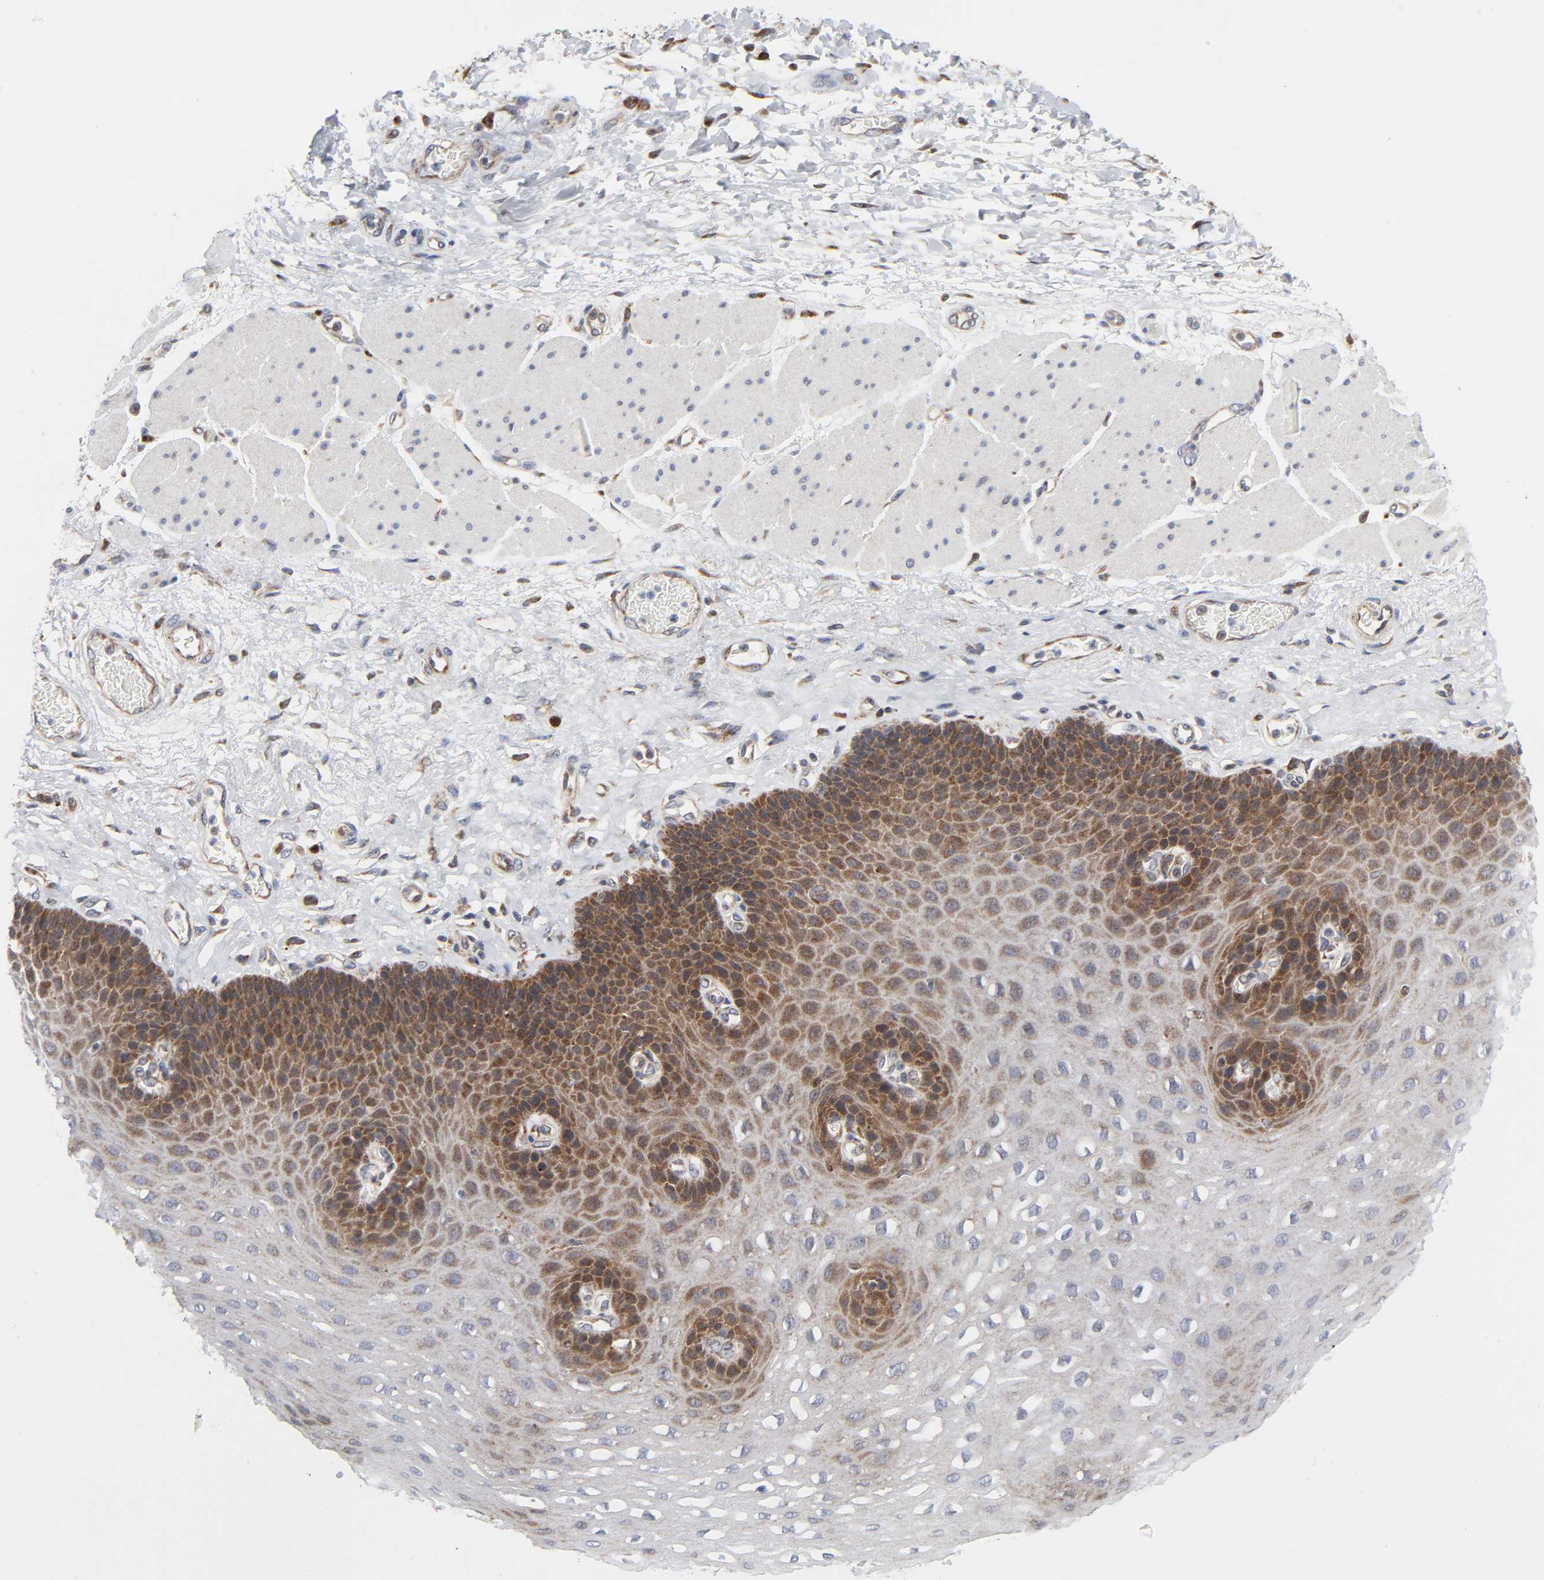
{"staining": {"intensity": "moderate", "quantity": "25%-75%", "location": "cytoplasmic/membranous"}, "tissue": "esophagus", "cell_type": "Squamous epithelial cells", "image_type": "normal", "snomed": [{"axis": "morphology", "description": "Normal tissue, NOS"}, {"axis": "topography", "description": "Esophagus"}], "caption": "DAB immunohistochemical staining of benign esophagus reveals moderate cytoplasmic/membranous protein staining in approximately 25%-75% of squamous epithelial cells. (DAB IHC with brightfield microscopy, high magnification).", "gene": "BAX", "patient": {"sex": "female", "age": 72}}